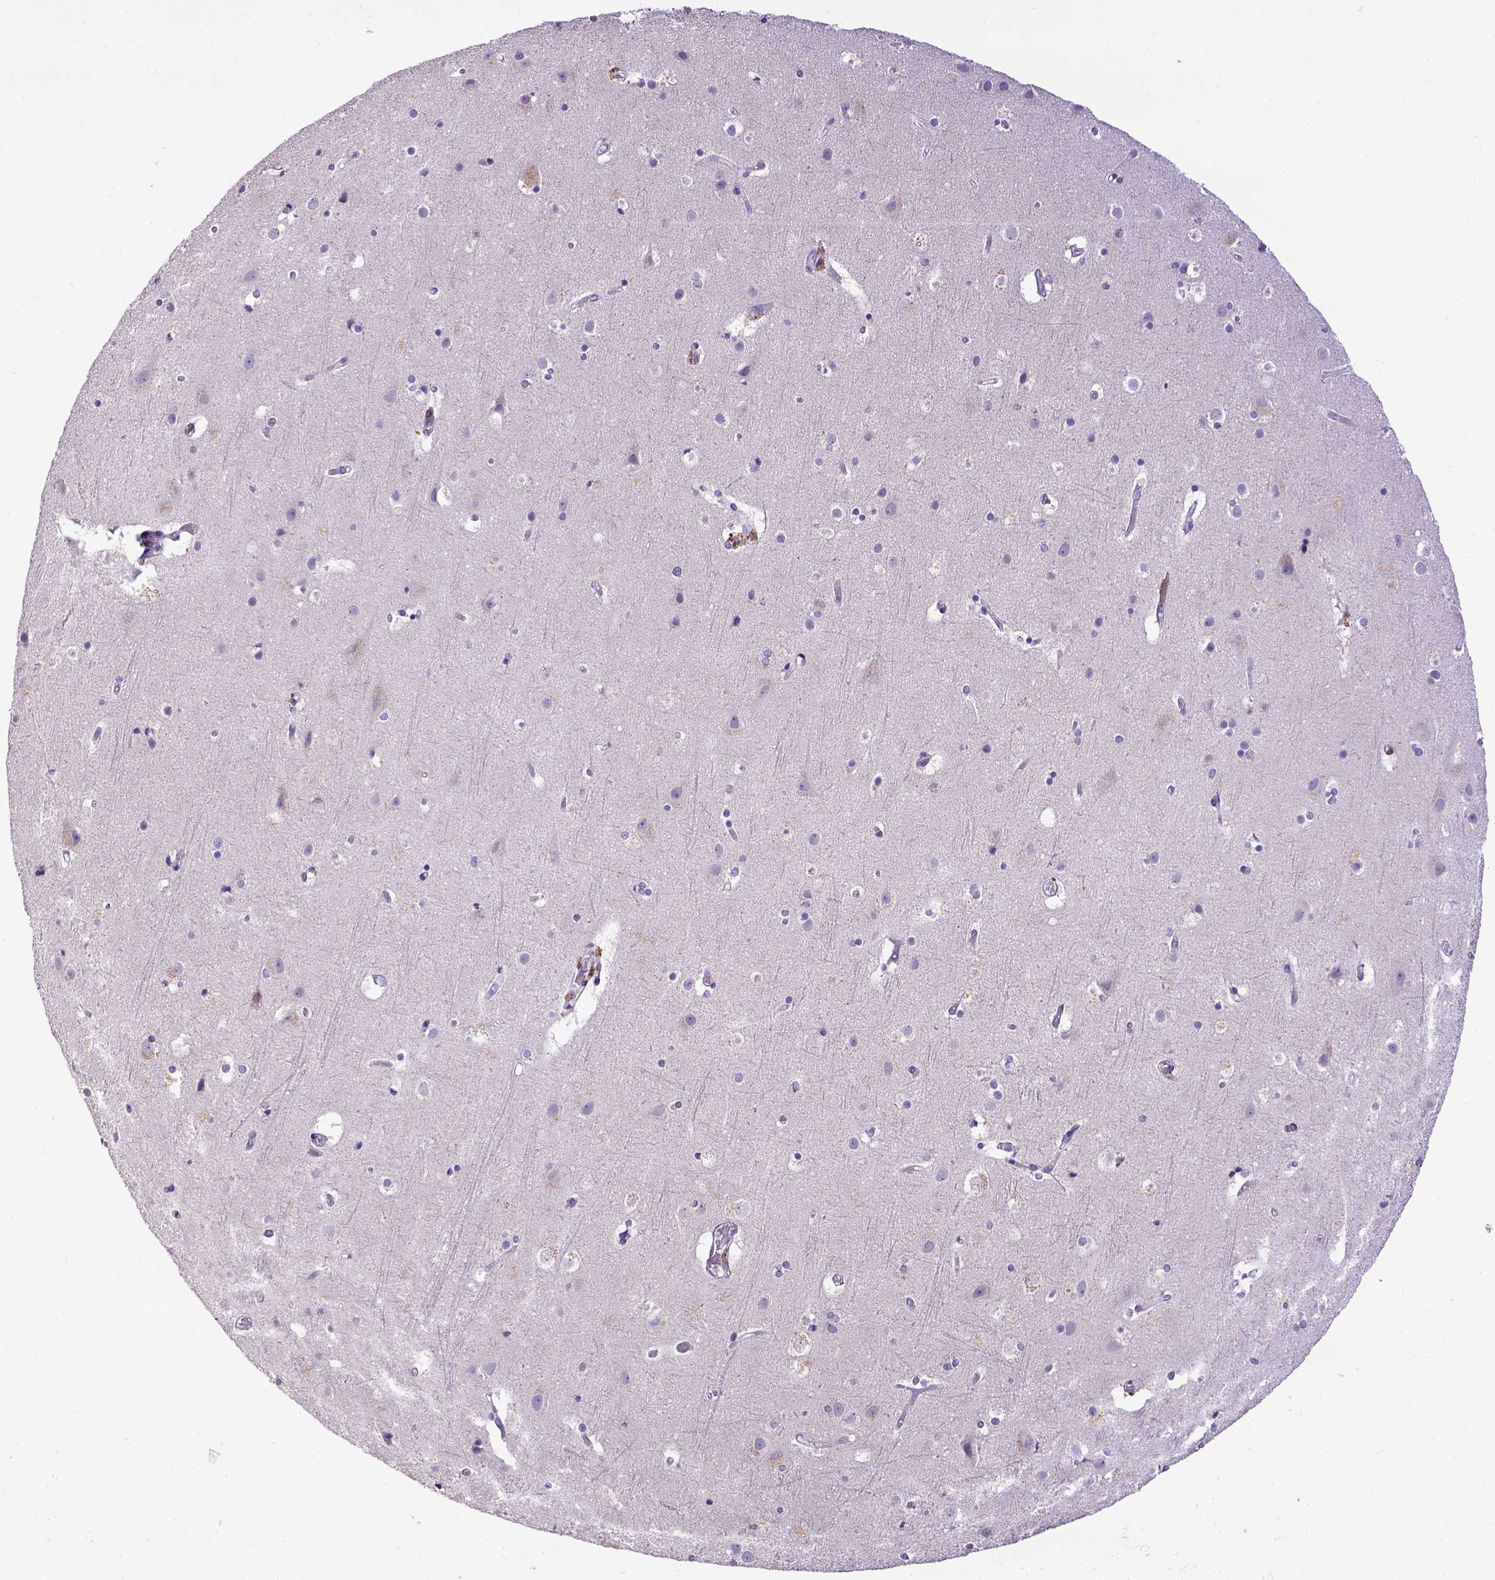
{"staining": {"intensity": "negative", "quantity": "none", "location": "none"}, "tissue": "cerebral cortex", "cell_type": "Endothelial cells", "image_type": "normal", "snomed": [{"axis": "morphology", "description": "Normal tissue, NOS"}, {"axis": "topography", "description": "Cerebral cortex"}], "caption": "DAB (3,3'-diaminobenzidine) immunohistochemical staining of normal cerebral cortex displays no significant positivity in endothelial cells.", "gene": "CDKN1A", "patient": {"sex": "female", "age": 52}}